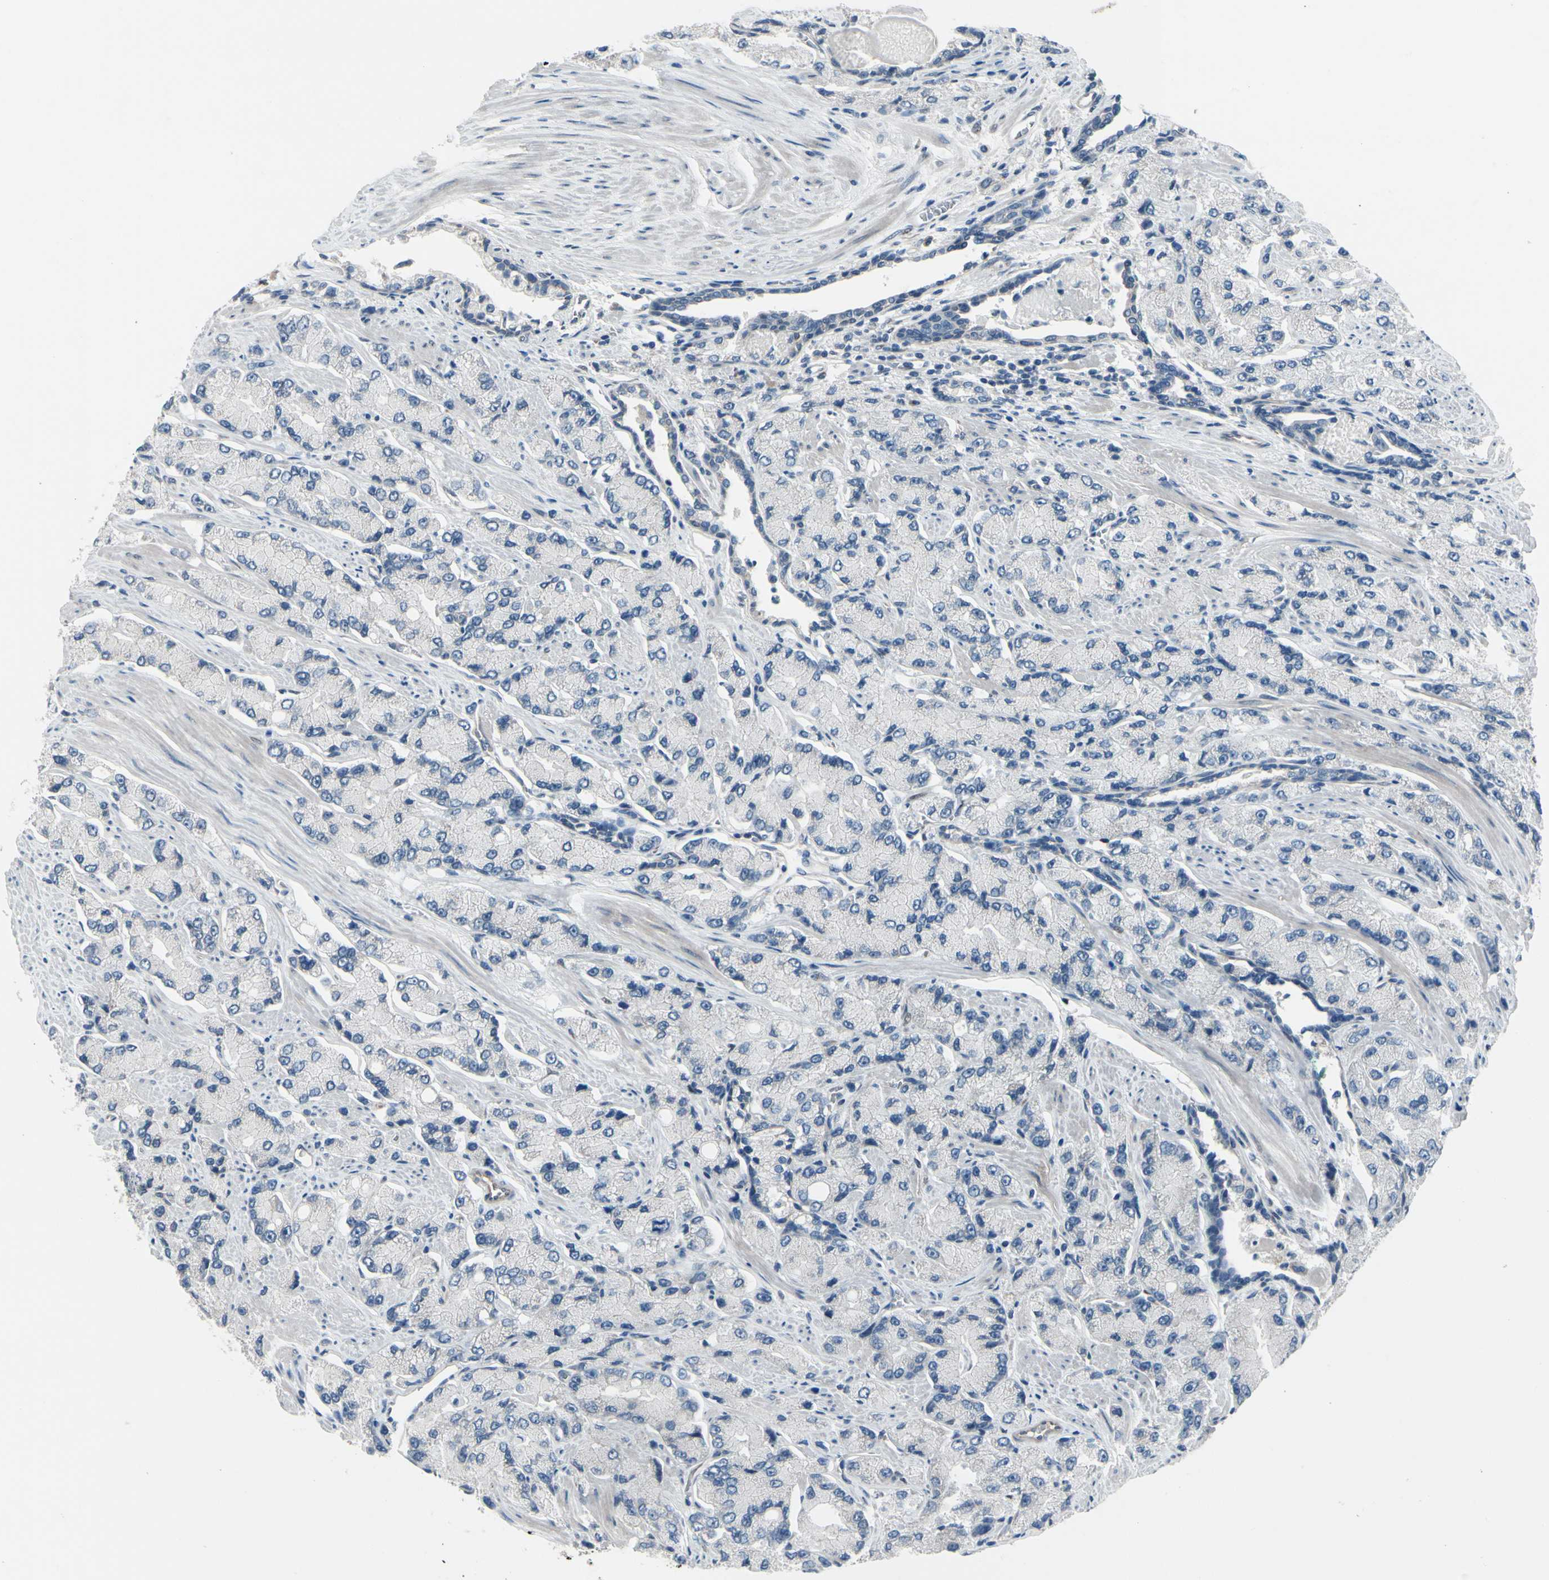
{"staining": {"intensity": "negative", "quantity": "none", "location": "none"}, "tissue": "prostate cancer", "cell_type": "Tumor cells", "image_type": "cancer", "snomed": [{"axis": "morphology", "description": "Adenocarcinoma, High grade"}, {"axis": "topography", "description": "Prostate"}], "caption": "An immunohistochemistry photomicrograph of prostate high-grade adenocarcinoma is shown. There is no staining in tumor cells of prostate high-grade adenocarcinoma.", "gene": "PGR", "patient": {"sex": "male", "age": 58}}